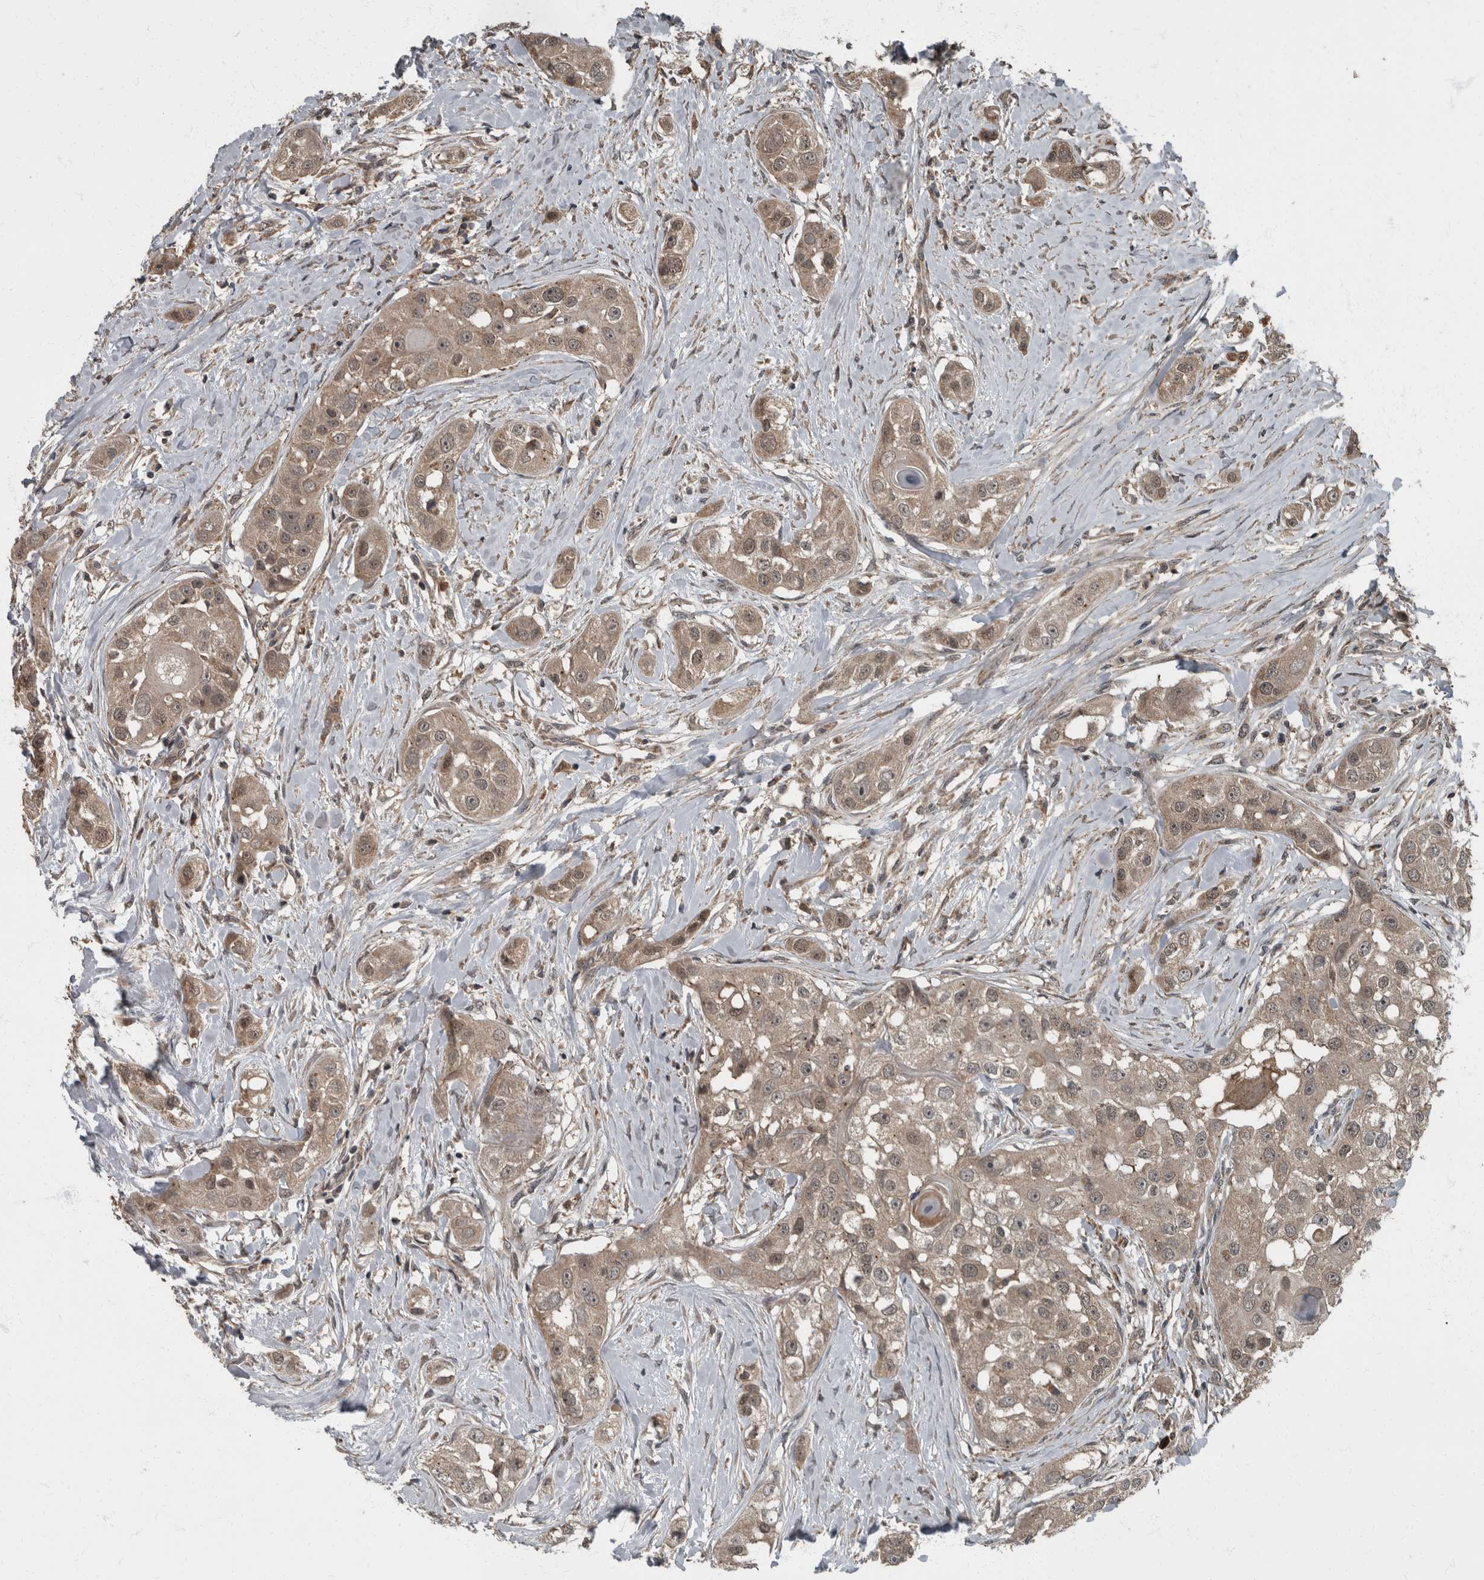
{"staining": {"intensity": "weak", "quantity": ">75%", "location": "cytoplasmic/membranous"}, "tissue": "head and neck cancer", "cell_type": "Tumor cells", "image_type": "cancer", "snomed": [{"axis": "morphology", "description": "Normal tissue, NOS"}, {"axis": "morphology", "description": "Squamous cell carcinoma, NOS"}, {"axis": "topography", "description": "Skeletal muscle"}, {"axis": "topography", "description": "Head-Neck"}], "caption": "A brown stain highlights weak cytoplasmic/membranous staining of a protein in human head and neck cancer tumor cells. (Stains: DAB in brown, nuclei in blue, Microscopy: brightfield microscopy at high magnification).", "gene": "RABGGTB", "patient": {"sex": "male", "age": 51}}